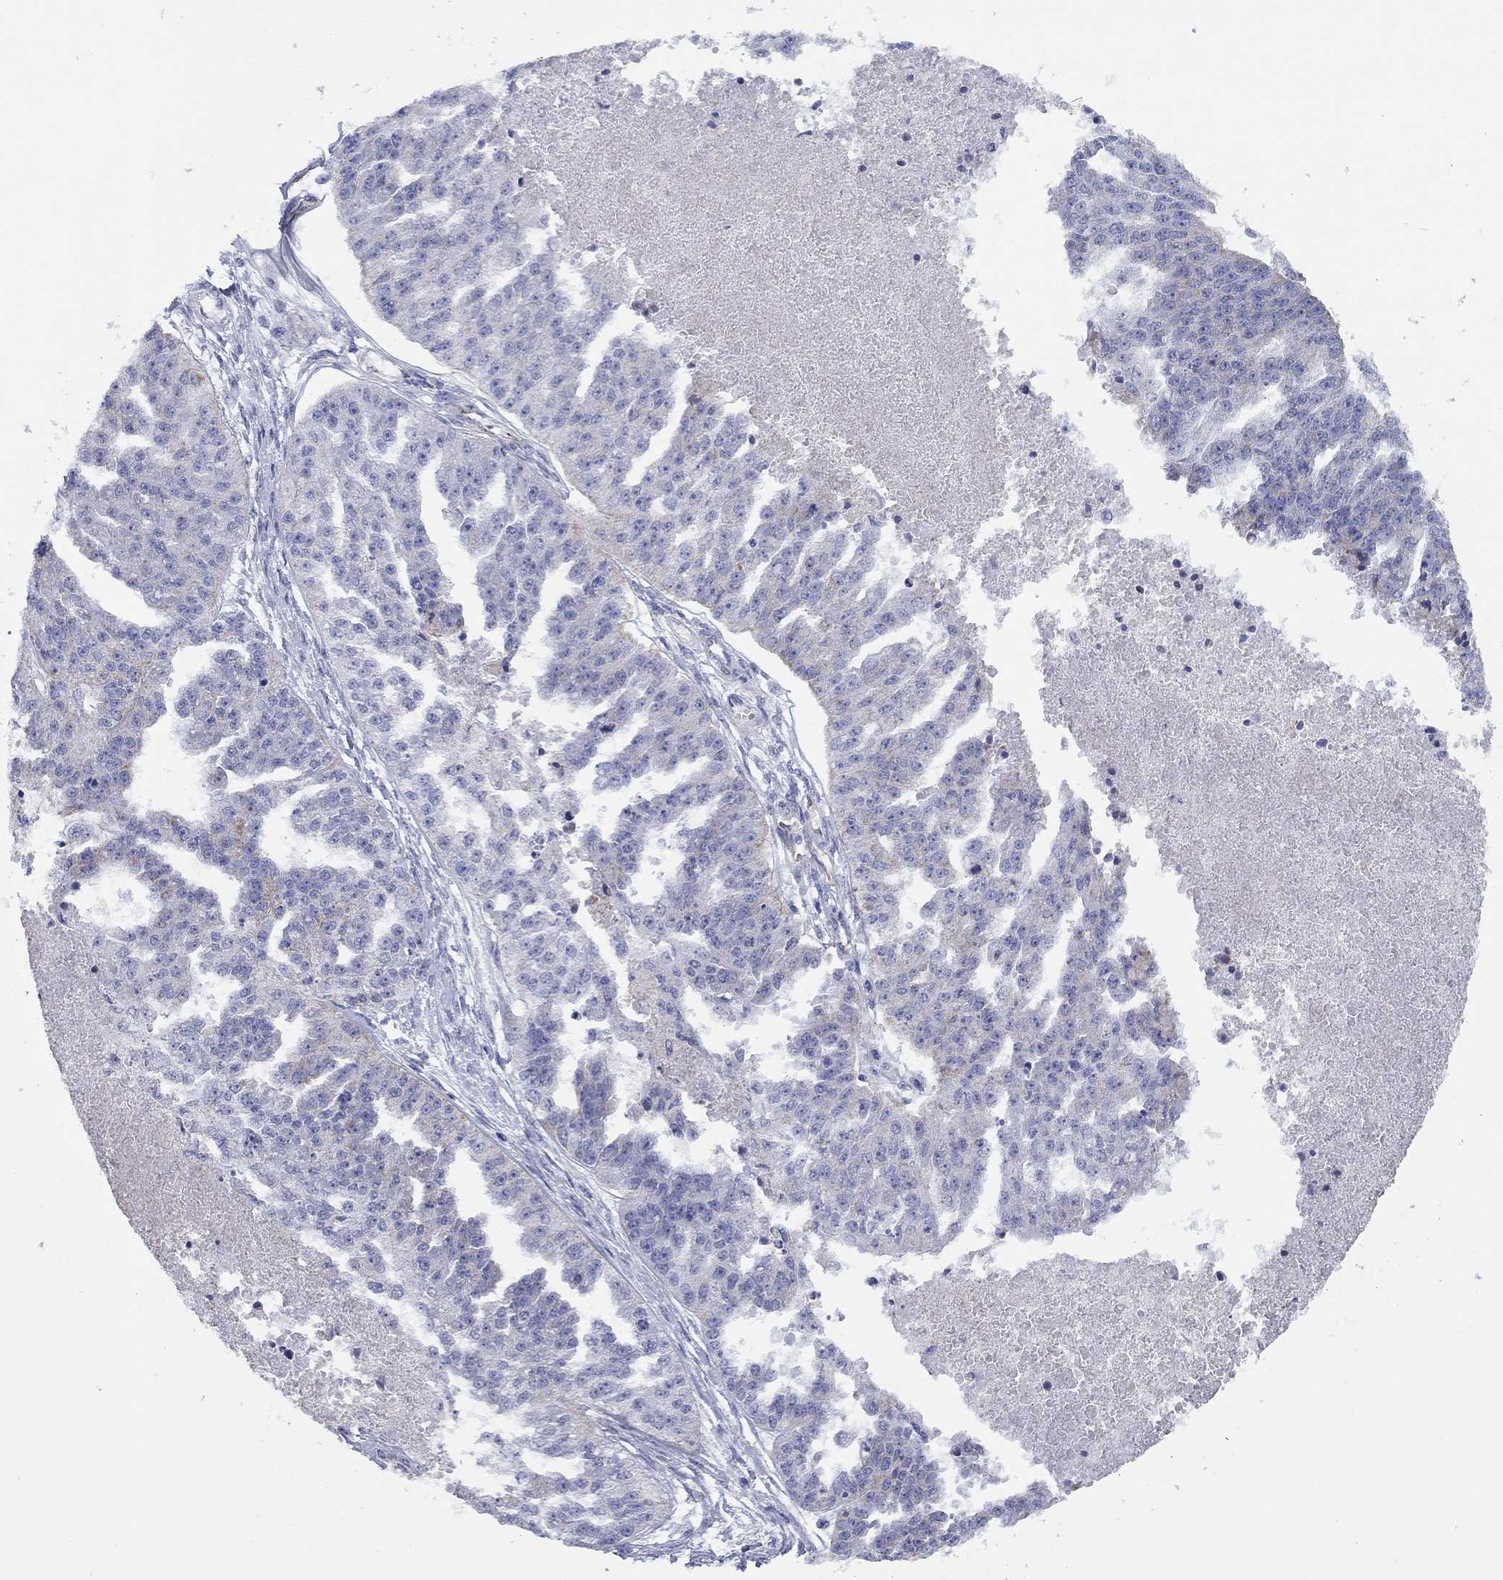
{"staining": {"intensity": "negative", "quantity": "none", "location": "none"}, "tissue": "ovarian cancer", "cell_type": "Tumor cells", "image_type": "cancer", "snomed": [{"axis": "morphology", "description": "Cystadenocarcinoma, serous, NOS"}, {"axis": "topography", "description": "Ovary"}], "caption": "Immunohistochemistry (IHC) of ovarian cancer displays no expression in tumor cells.", "gene": "MGST3", "patient": {"sex": "female", "age": 58}}